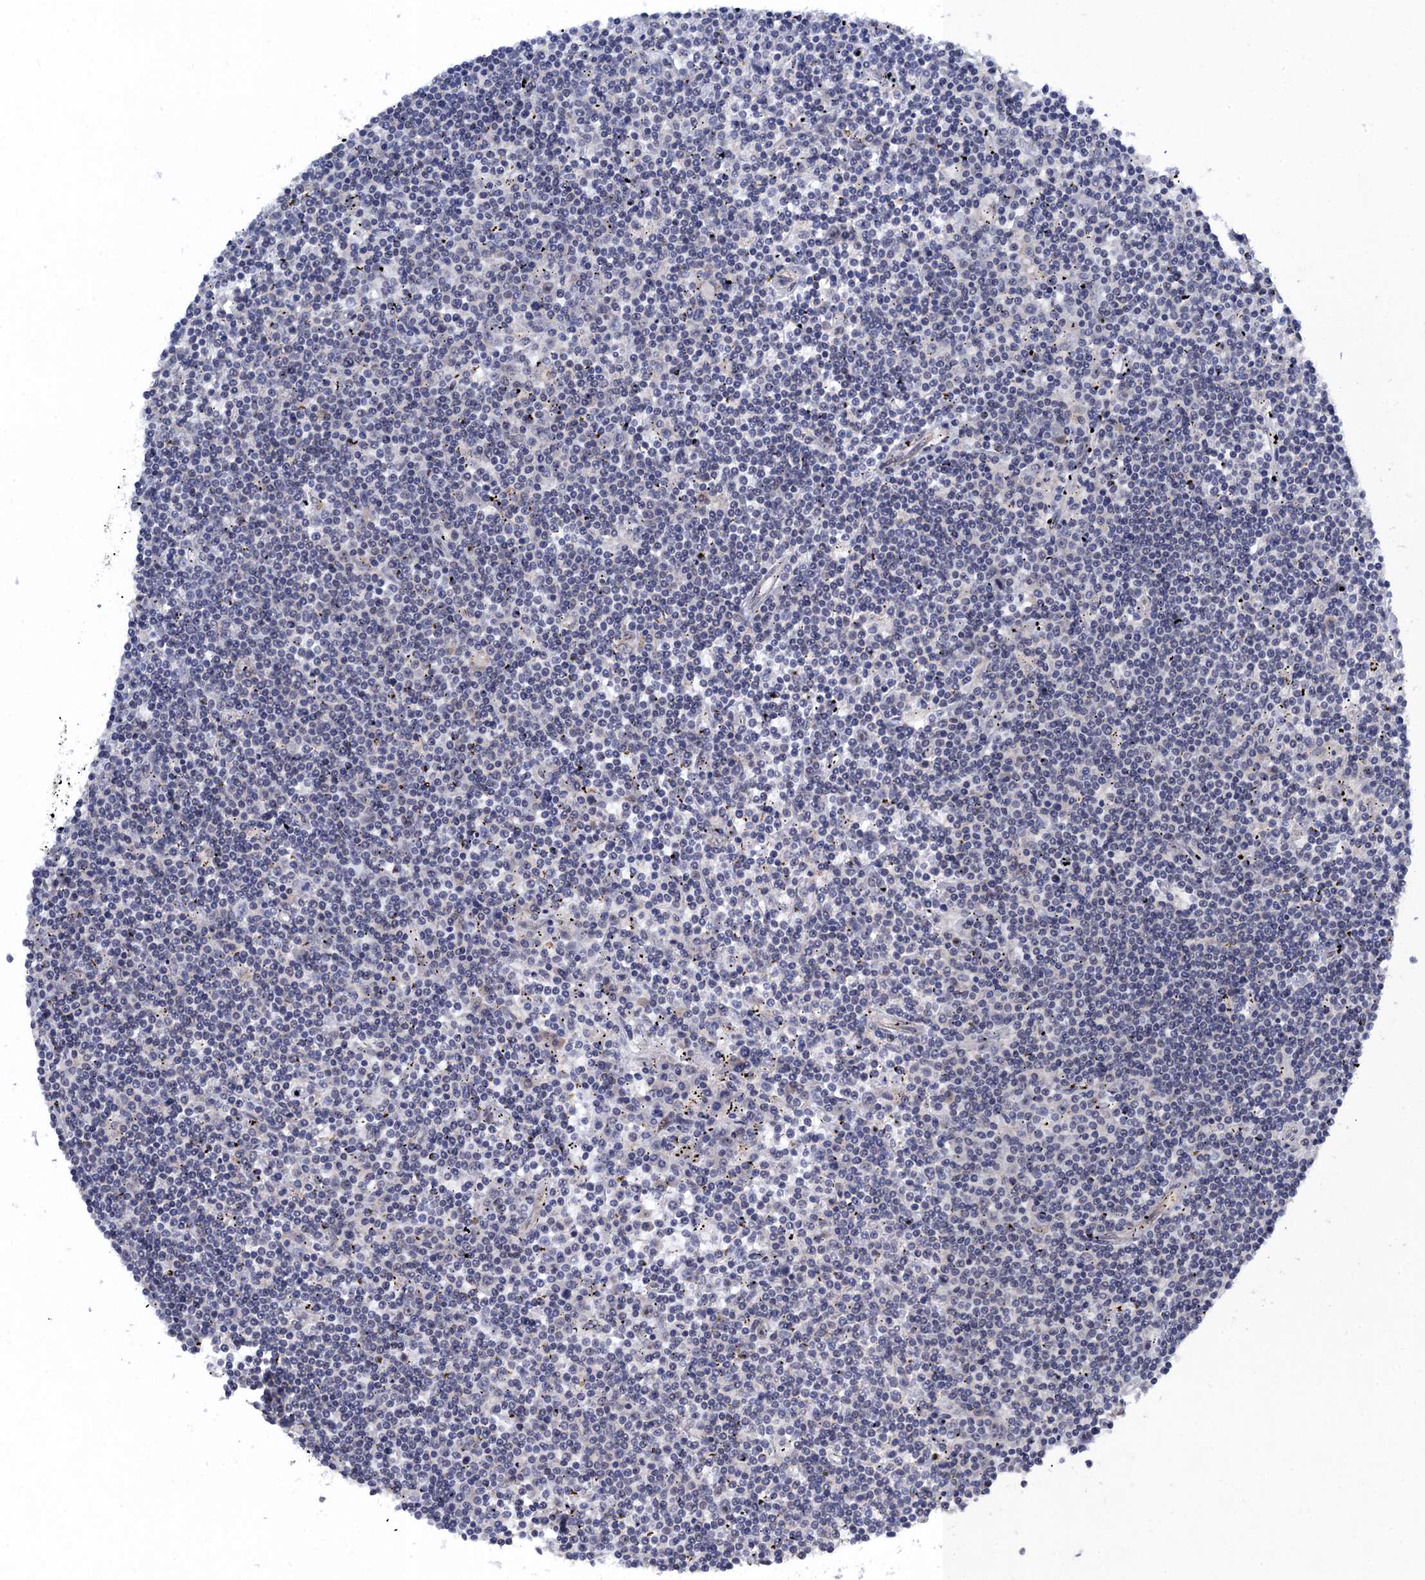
{"staining": {"intensity": "negative", "quantity": "none", "location": "none"}, "tissue": "lymphoma", "cell_type": "Tumor cells", "image_type": "cancer", "snomed": [{"axis": "morphology", "description": "Malignant lymphoma, non-Hodgkin's type, Low grade"}, {"axis": "topography", "description": "Spleen"}], "caption": "Immunohistochemistry of lymphoma exhibits no positivity in tumor cells.", "gene": "ZAR1L", "patient": {"sex": "male", "age": 76}}